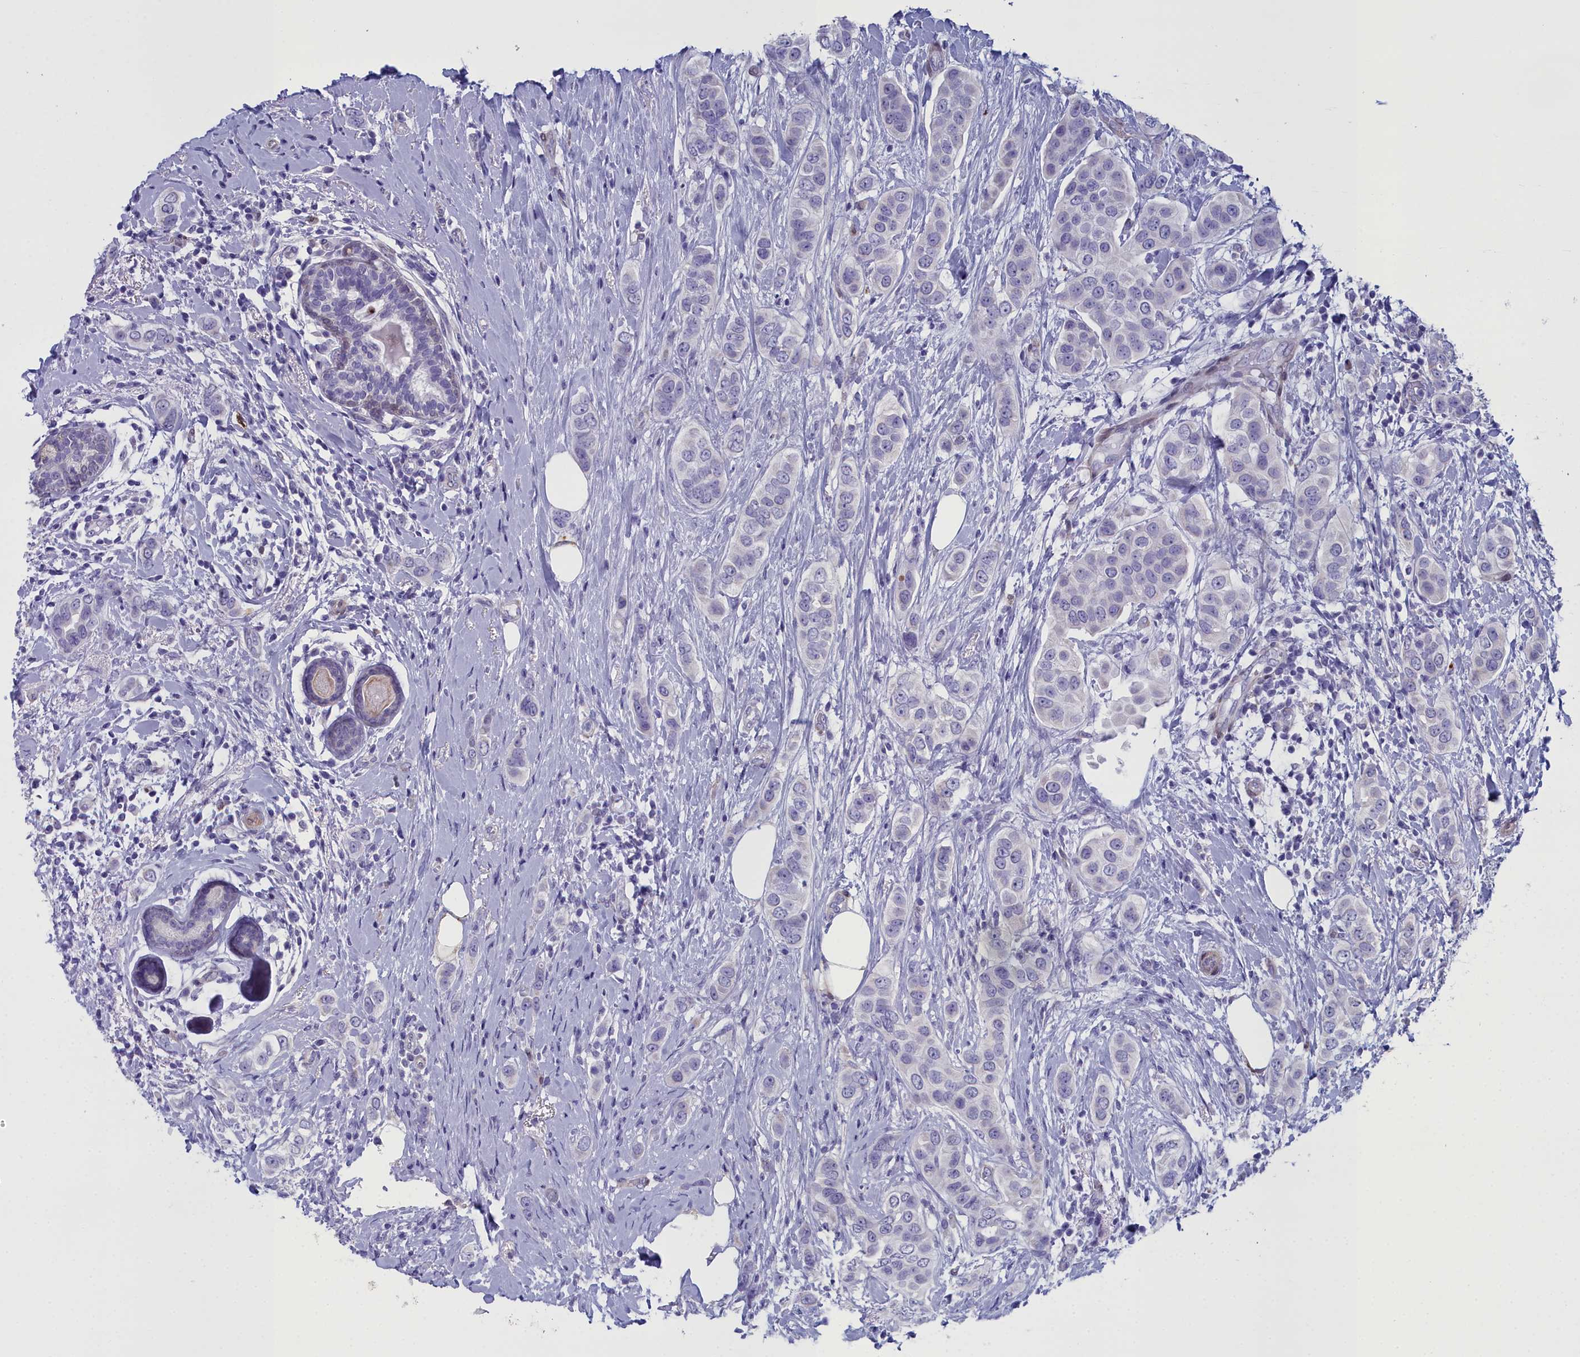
{"staining": {"intensity": "negative", "quantity": "none", "location": "none"}, "tissue": "breast cancer", "cell_type": "Tumor cells", "image_type": "cancer", "snomed": [{"axis": "morphology", "description": "Lobular carcinoma"}, {"axis": "topography", "description": "Breast"}], "caption": "Human breast cancer stained for a protein using immunohistochemistry (IHC) demonstrates no positivity in tumor cells.", "gene": "PPP1R14A", "patient": {"sex": "female", "age": 51}}